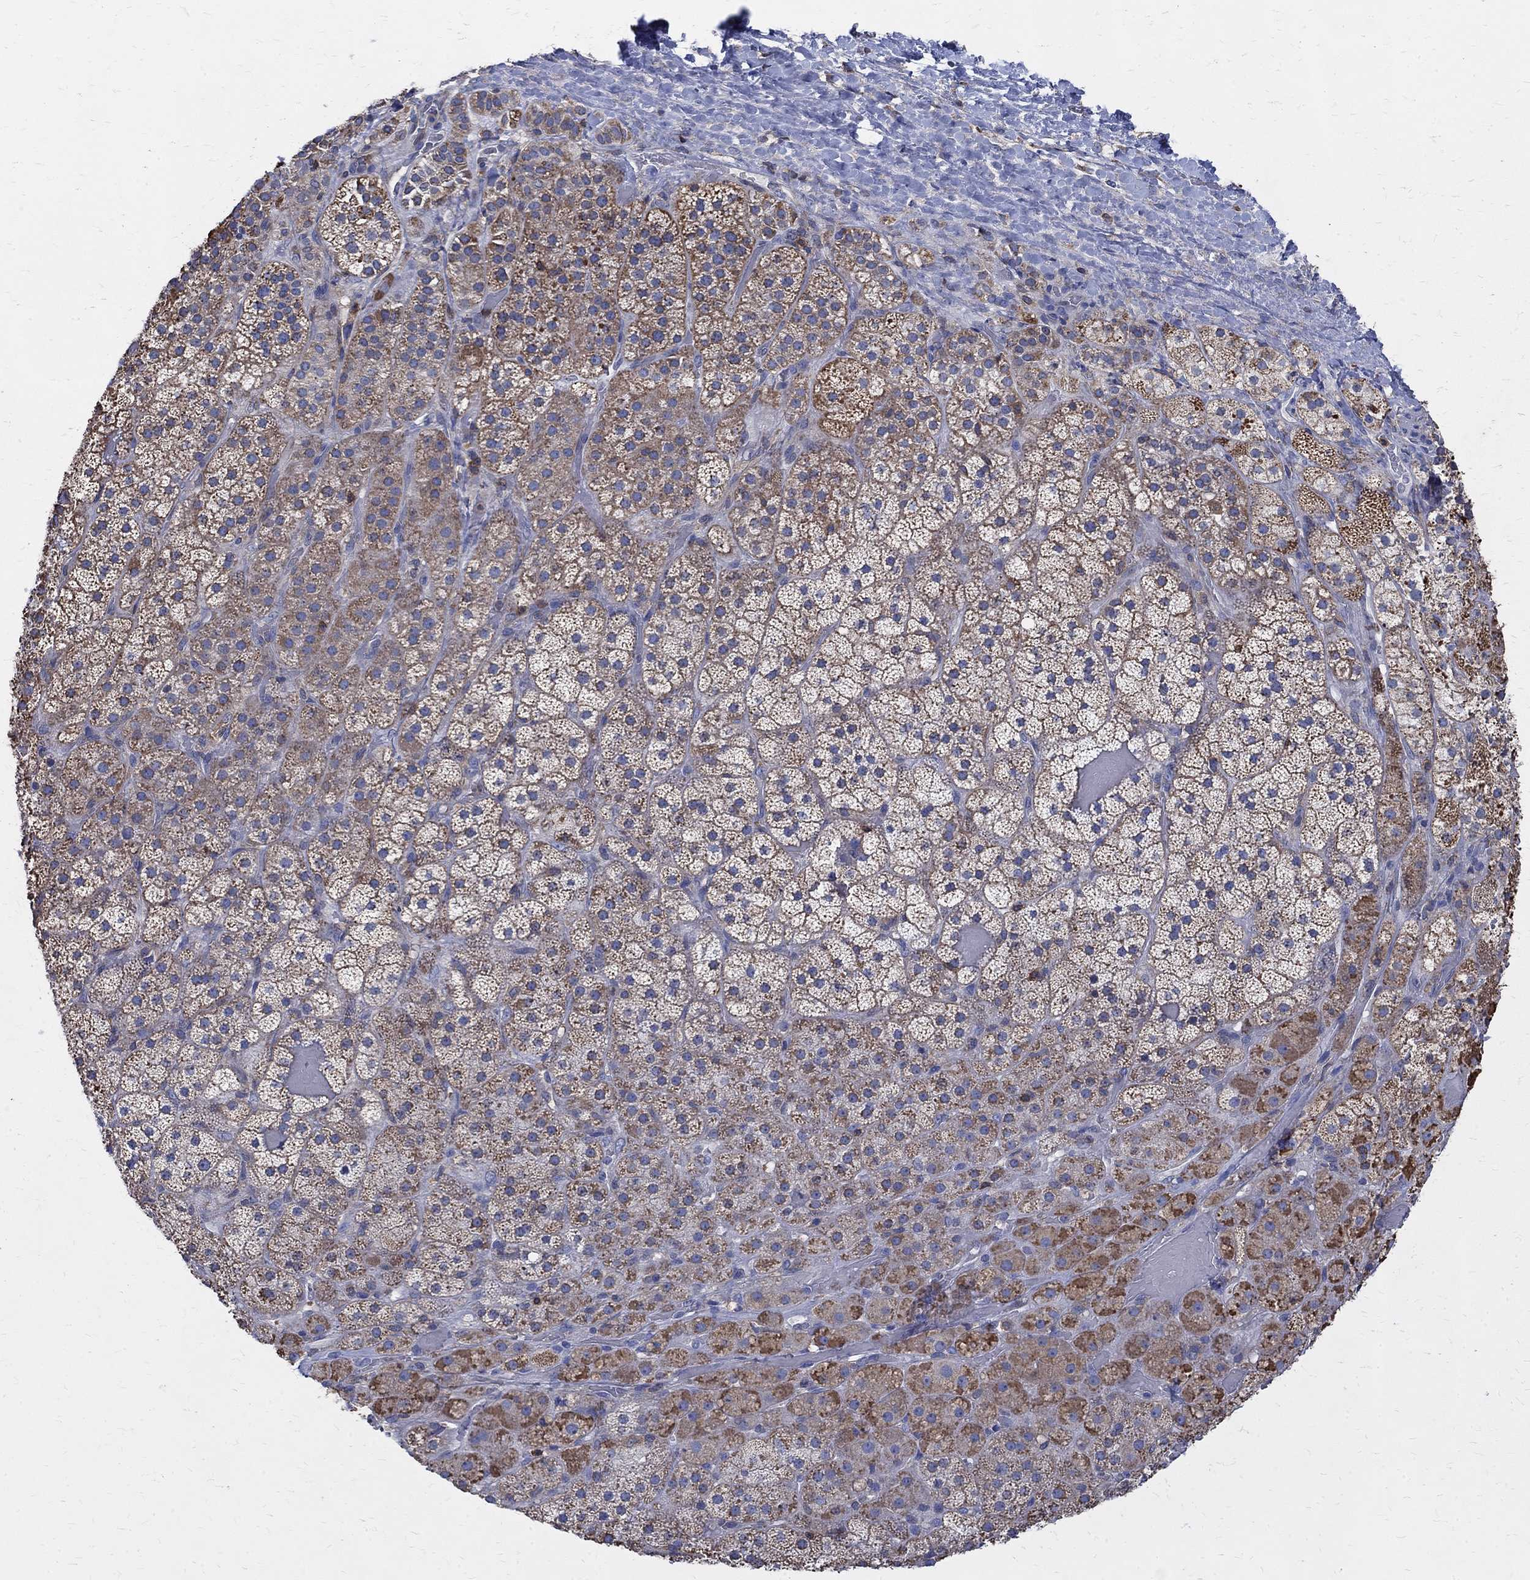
{"staining": {"intensity": "strong", "quantity": "25%-75%", "location": "cytoplasmic/membranous"}, "tissue": "adrenal gland", "cell_type": "Glandular cells", "image_type": "normal", "snomed": [{"axis": "morphology", "description": "Normal tissue, NOS"}, {"axis": "topography", "description": "Adrenal gland"}], "caption": "Immunohistochemical staining of normal human adrenal gland displays 25%-75% levels of strong cytoplasmic/membranous protein staining in approximately 25%-75% of glandular cells. (Stains: DAB in brown, nuclei in blue, Microscopy: brightfield microscopy at high magnification).", "gene": "AGAP2", "patient": {"sex": "male", "age": 57}}